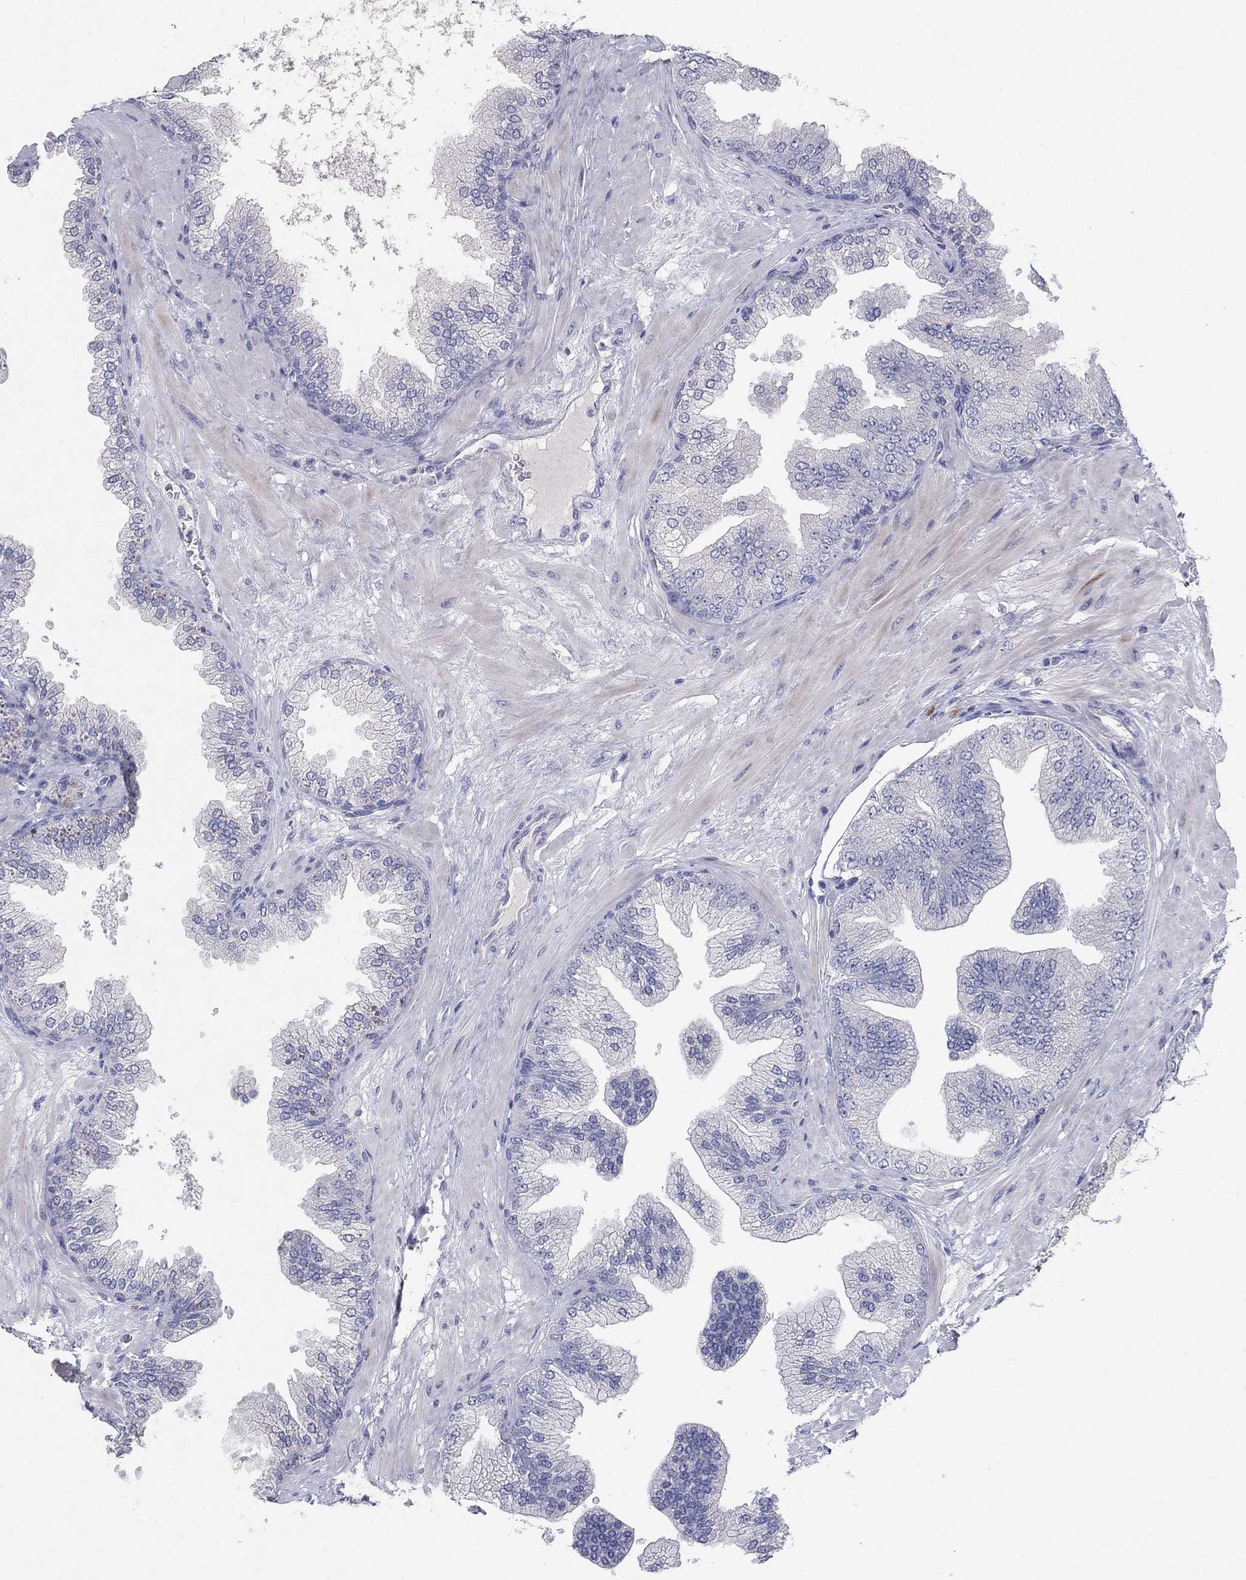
{"staining": {"intensity": "negative", "quantity": "none", "location": "none"}, "tissue": "prostate cancer", "cell_type": "Tumor cells", "image_type": "cancer", "snomed": [{"axis": "morphology", "description": "Adenocarcinoma, Low grade"}, {"axis": "topography", "description": "Prostate"}], "caption": "There is no significant expression in tumor cells of prostate cancer (low-grade adenocarcinoma).", "gene": "KRT40", "patient": {"sex": "male", "age": 72}}